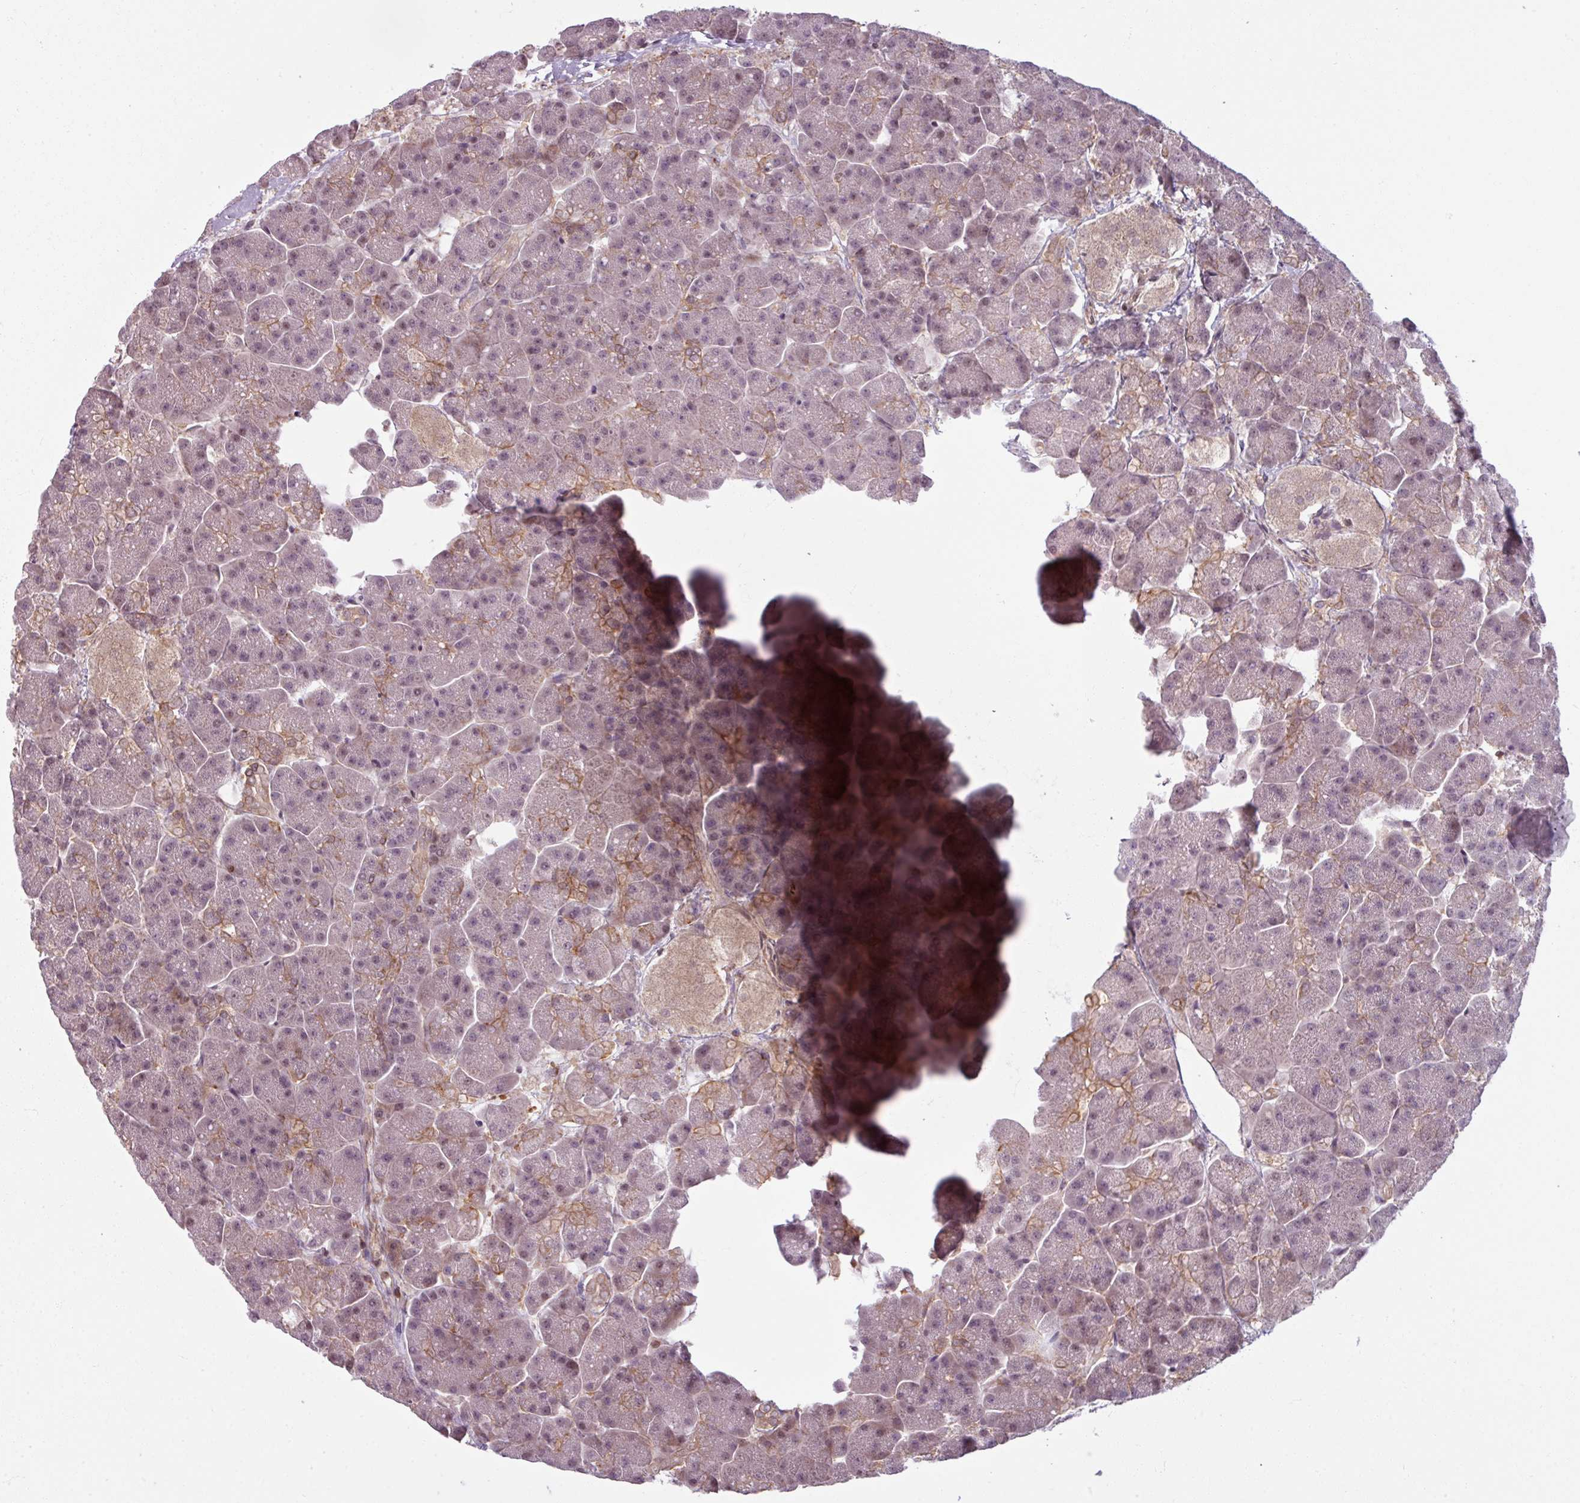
{"staining": {"intensity": "weak", "quantity": "25%-75%", "location": "cytoplasmic/membranous"}, "tissue": "pancreas", "cell_type": "Exocrine glandular cells", "image_type": "normal", "snomed": [{"axis": "morphology", "description": "Normal tissue, NOS"}, {"axis": "topography", "description": "Pancreas"}, {"axis": "topography", "description": "Peripheral nerve tissue"}], "caption": "This histopathology image demonstrates normal pancreas stained with immunohistochemistry (IHC) to label a protein in brown. The cytoplasmic/membranous of exocrine glandular cells show weak positivity for the protein. Nuclei are counter-stained blue.", "gene": "TUSC3", "patient": {"sex": "male", "age": 54}}